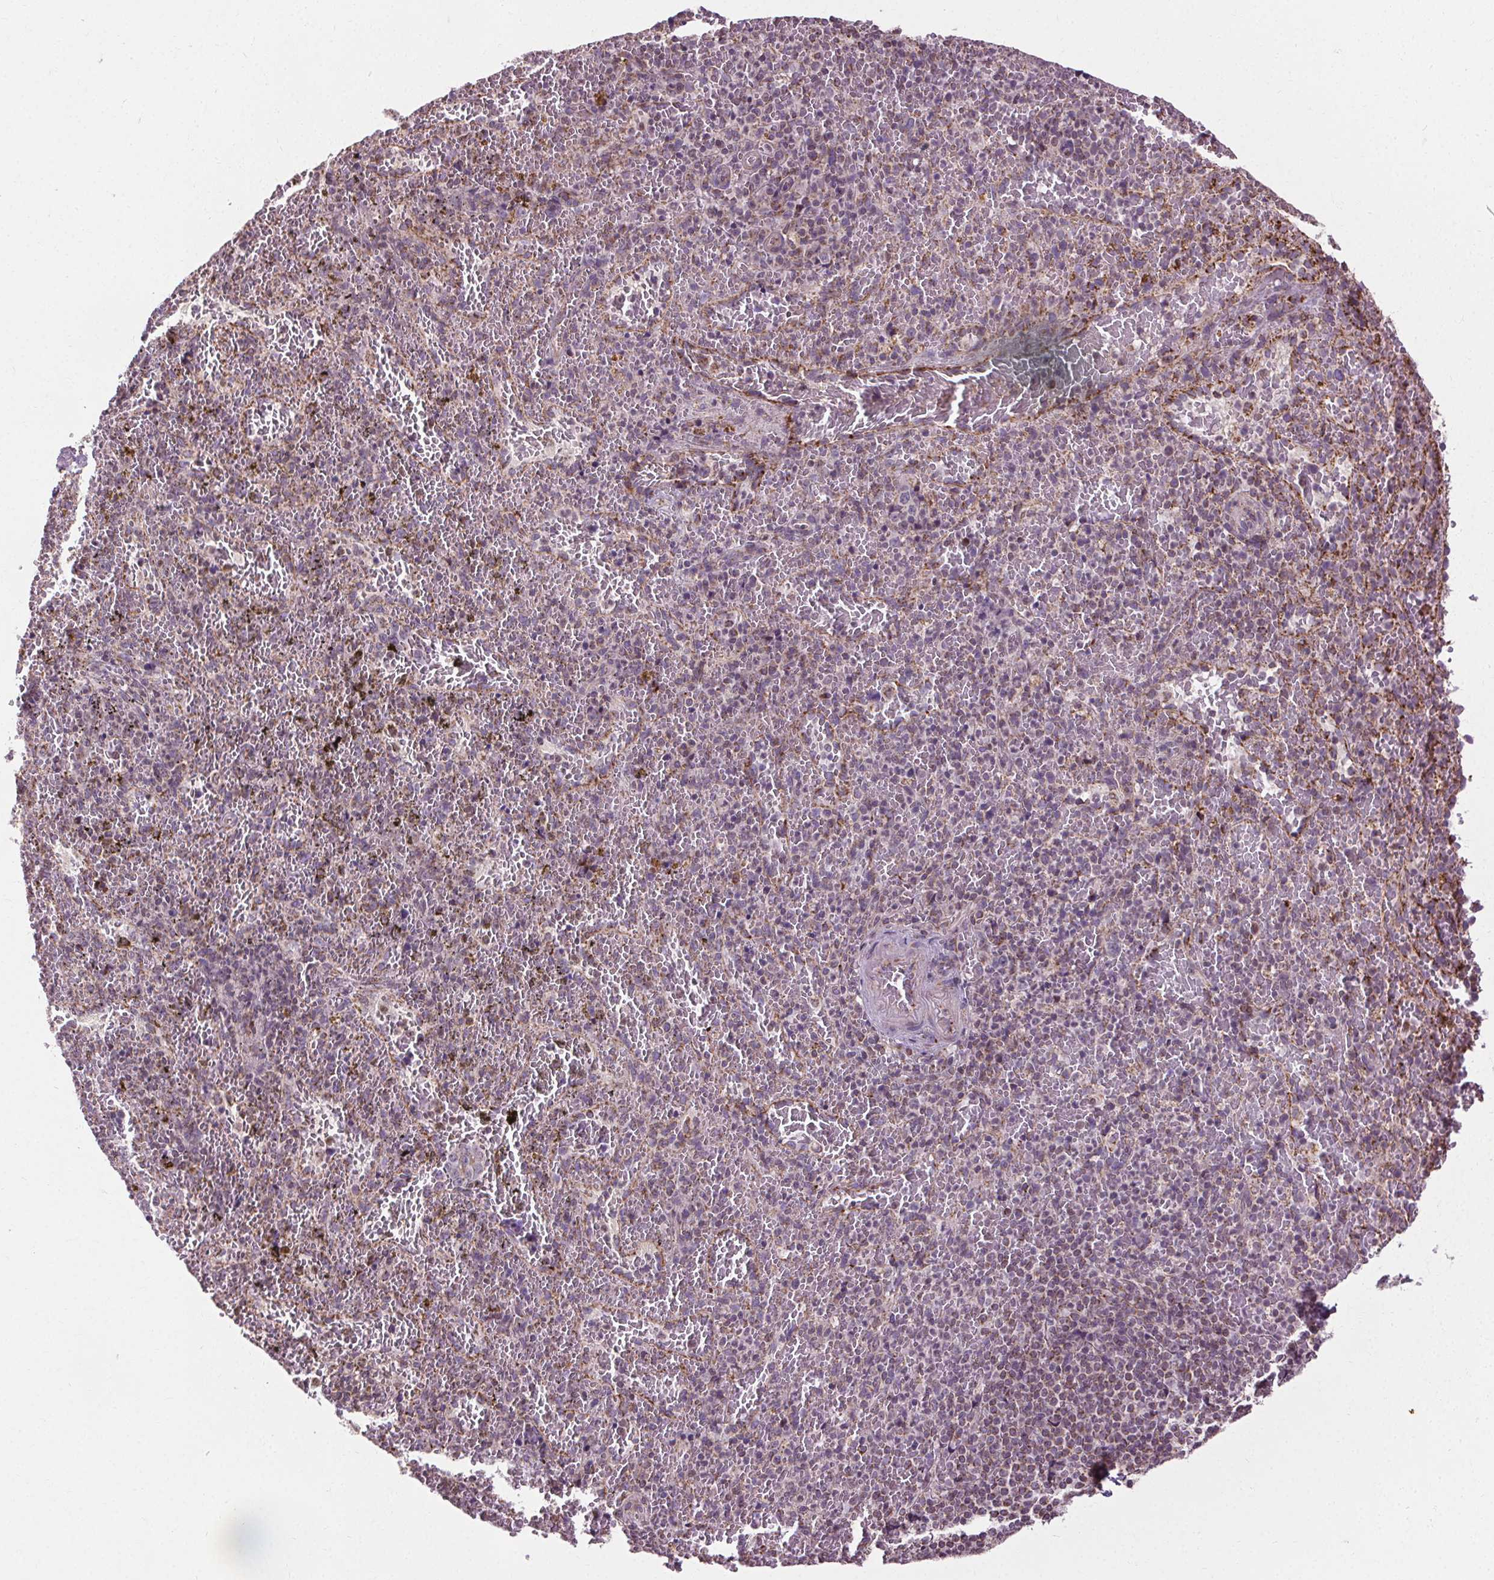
{"staining": {"intensity": "negative", "quantity": "none", "location": "none"}, "tissue": "spleen", "cell_type": "Cells in red pulp", "image_type": "normal", "snomed": [{"axis": "morphology", "description": "Normal tissue, NOS"}, {"axis": "topography", "description": "Spleen"}], "caption": "High power microscopy histopathology image of an immunohistochemistry micrograph of normal spleen, revealing no significant expression in cells in red pulp. (Brightfield microscopy of DAB immunohistochemistry (IHC) at high magnification).", "gene": "LFNG", "patient": {"sex": "female", "age": 50}}